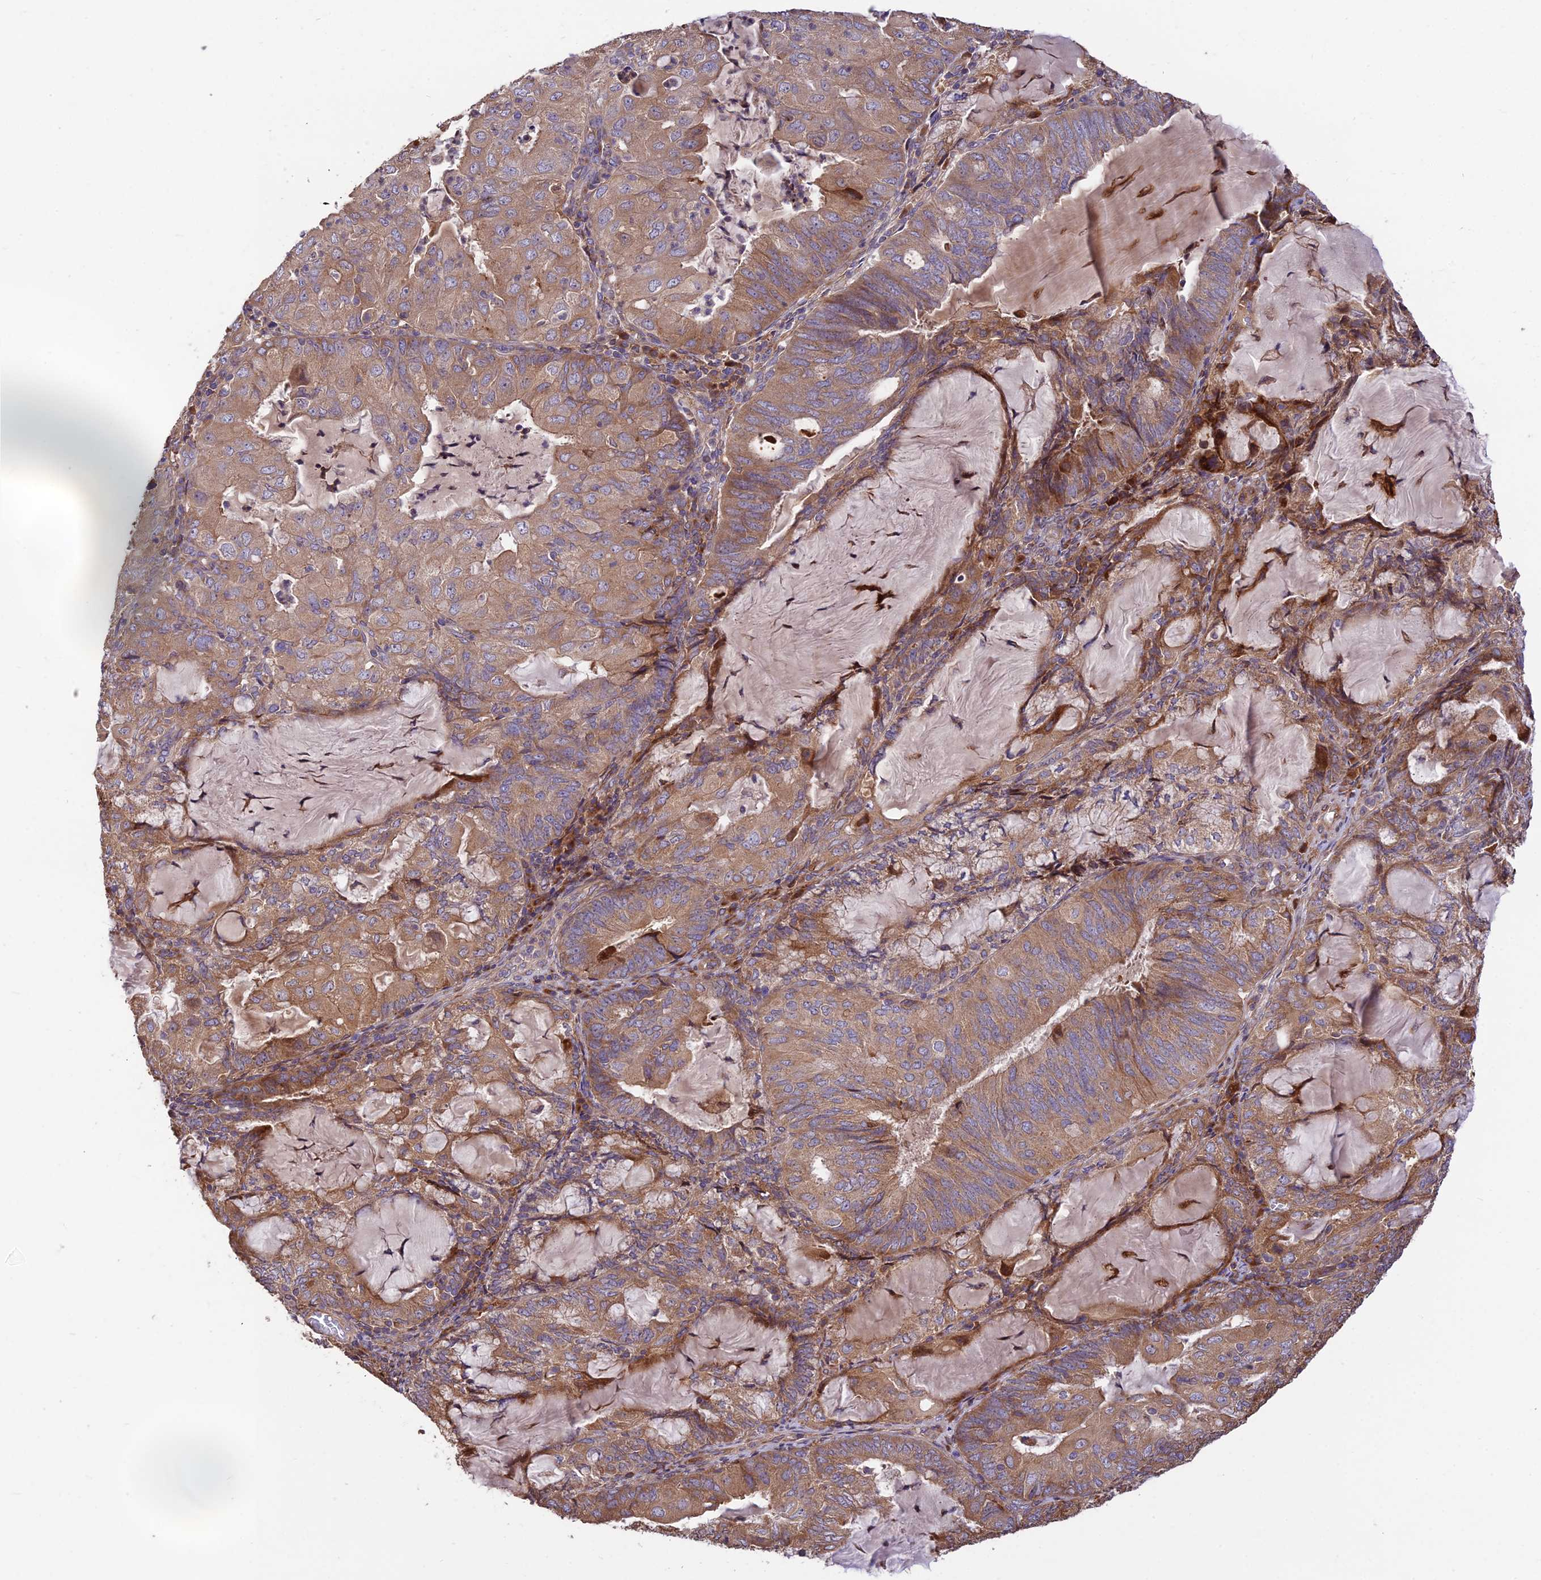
{"staining": {"intensity": "moderate", "quantity": ">75%", "location": "cytoplasmic/membranous"}, "tissue": "endometrial cancer", "cell_type": "Tumor cells", "image_type": "cancer", "snomed": [{"axis": "morphology", "description": "Adenocarcinoma, NOS"}, {"axis": "topography", "description": "Endometrium"}], "caption": "The image exhibits a brown stain indicating the presence of a protein in the cytoplasmic/membranous of tumor cells in endometrial adenocarcinoma.", "gene": "ROCK1", "patient": {"sex": "female", "age": 81}}